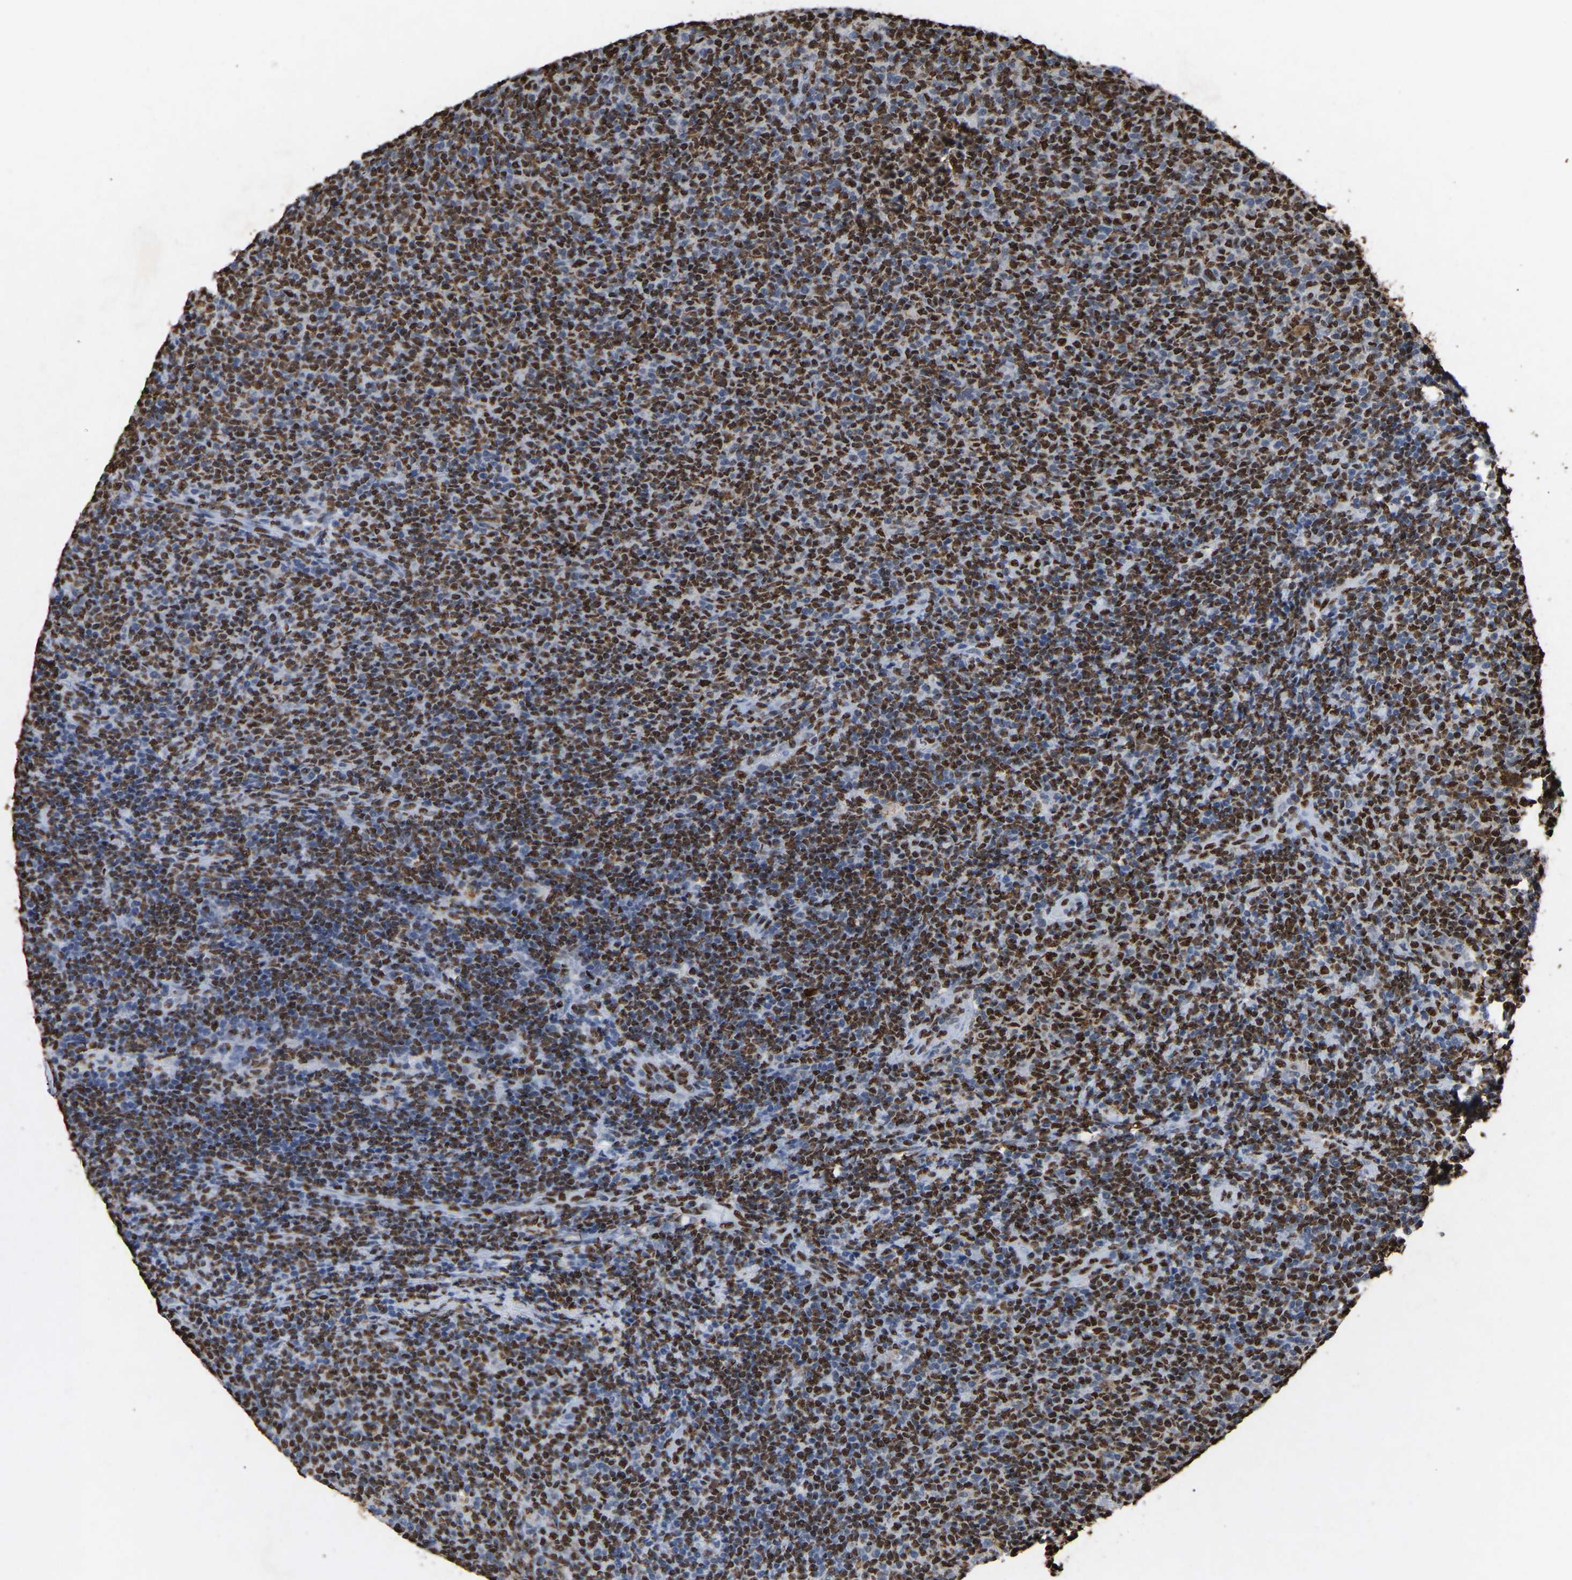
{"staining": {"intensity": "strong", "quantity": ">75%", "location": "nuclear"}, "tissue": "lymphoma", "cell_type": "Tumor cells", "image_type": "cancer", "snomed": [{"axis": "morphology", "description": "Malignant lymphoma, non-Hodgkin's type, Low grade"}, {"axis": "topography", "description": "Lymph node"}], "caption": "Human lymphoma stained for a protein (brown) shows strong nuclear positive staining in about >75% of tumor cells.", "gene": "RBL2", "patient": {"sex": "male", "age": 66}}